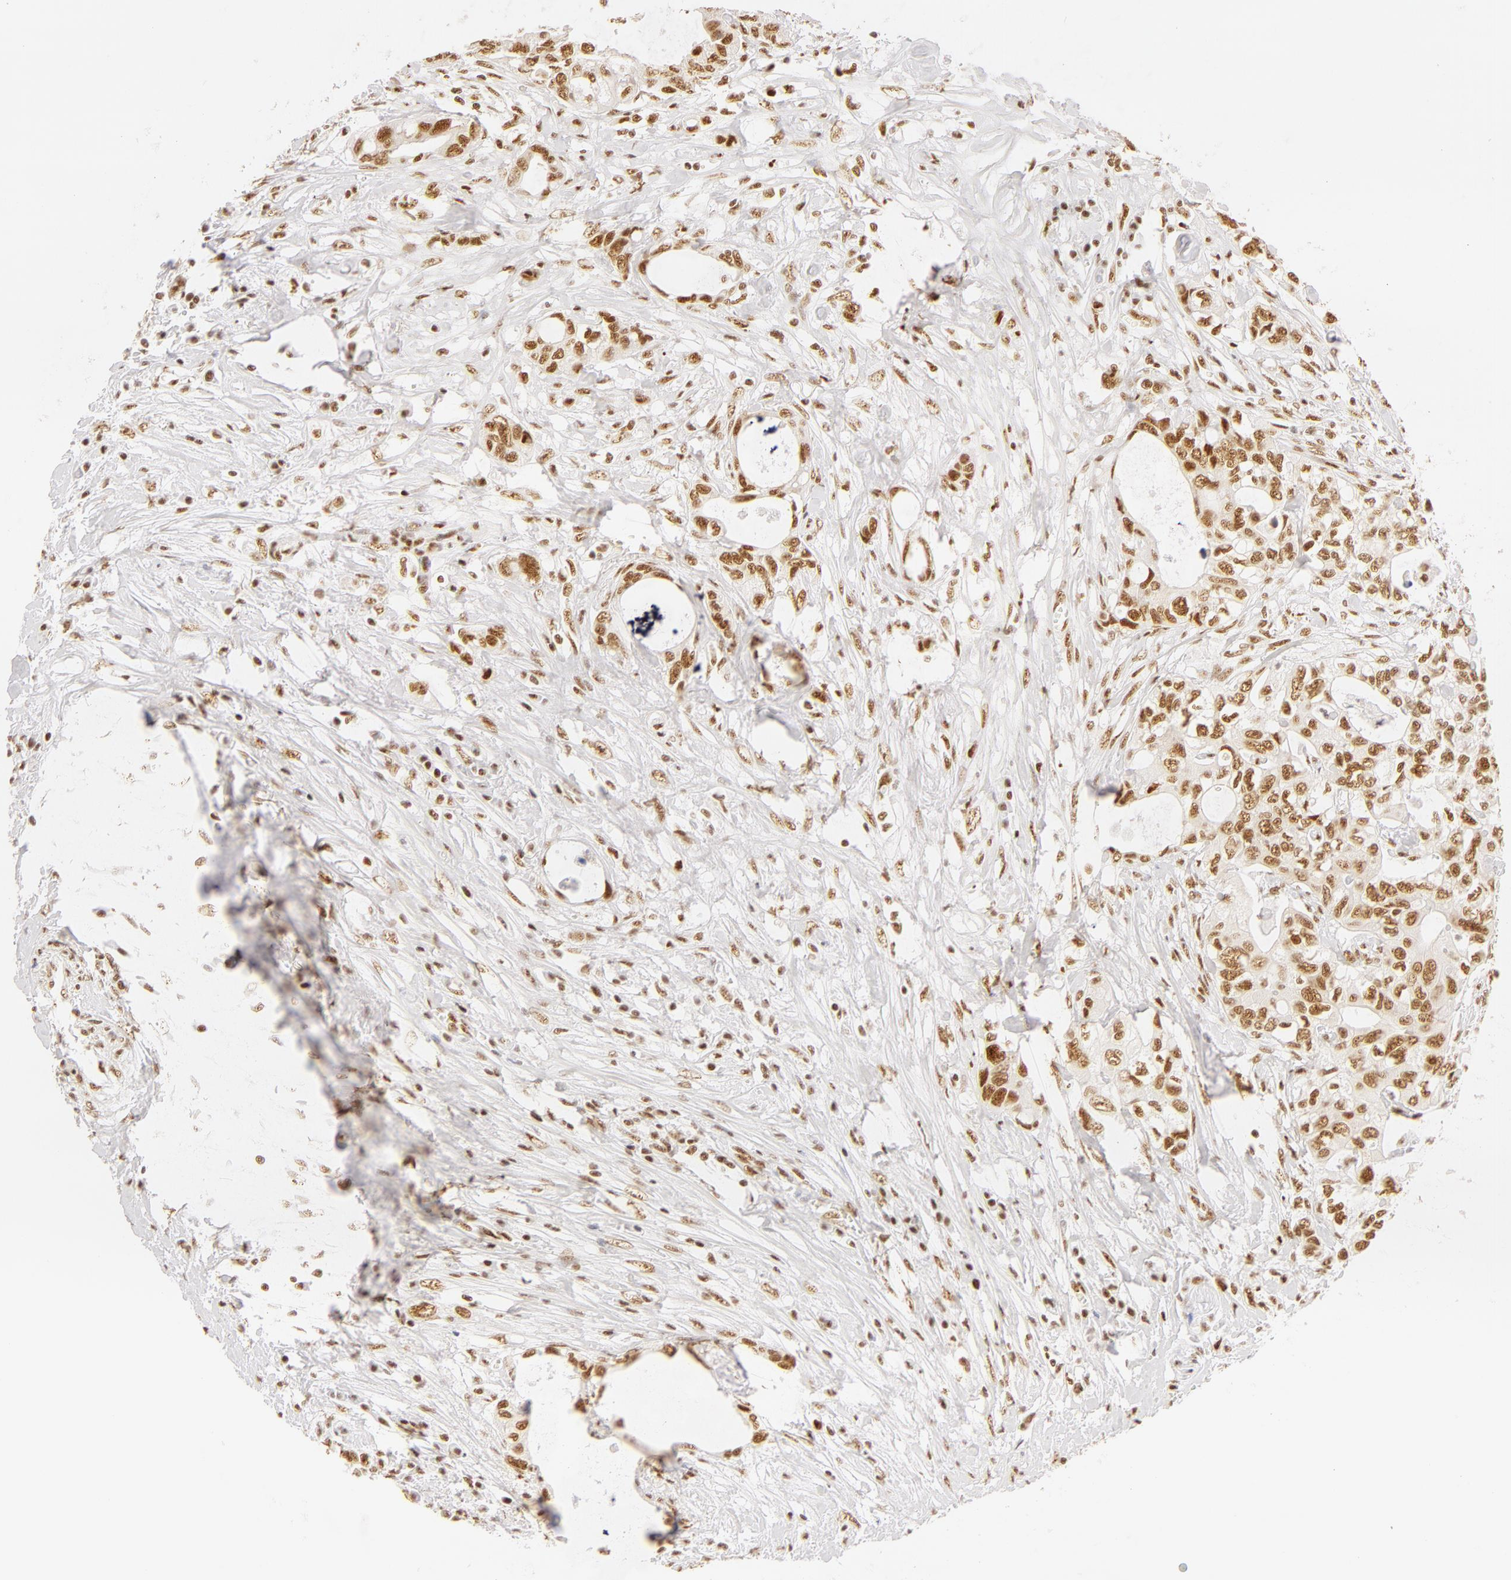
{"staining": {"intensity": "moderate", "quantity": ">75%", "location": "nuclear"}, "tissue": "colorectal cancer", "cell_type": "Tumor cells", "image_type": "cancer", "snomed": [{"axis": "morphology", "description": "Adenocarcinoma, NOS"}, {"axis": "topography", "description": "Rectum"}], "caption": "Immunohistochemistry of human colorectal cancer demonstrates medium levels of moderate nuclear expression in approximately >75% of tumor cells.", "gene": "RBM39", "patient": {"sex": "female", "age": 57}}